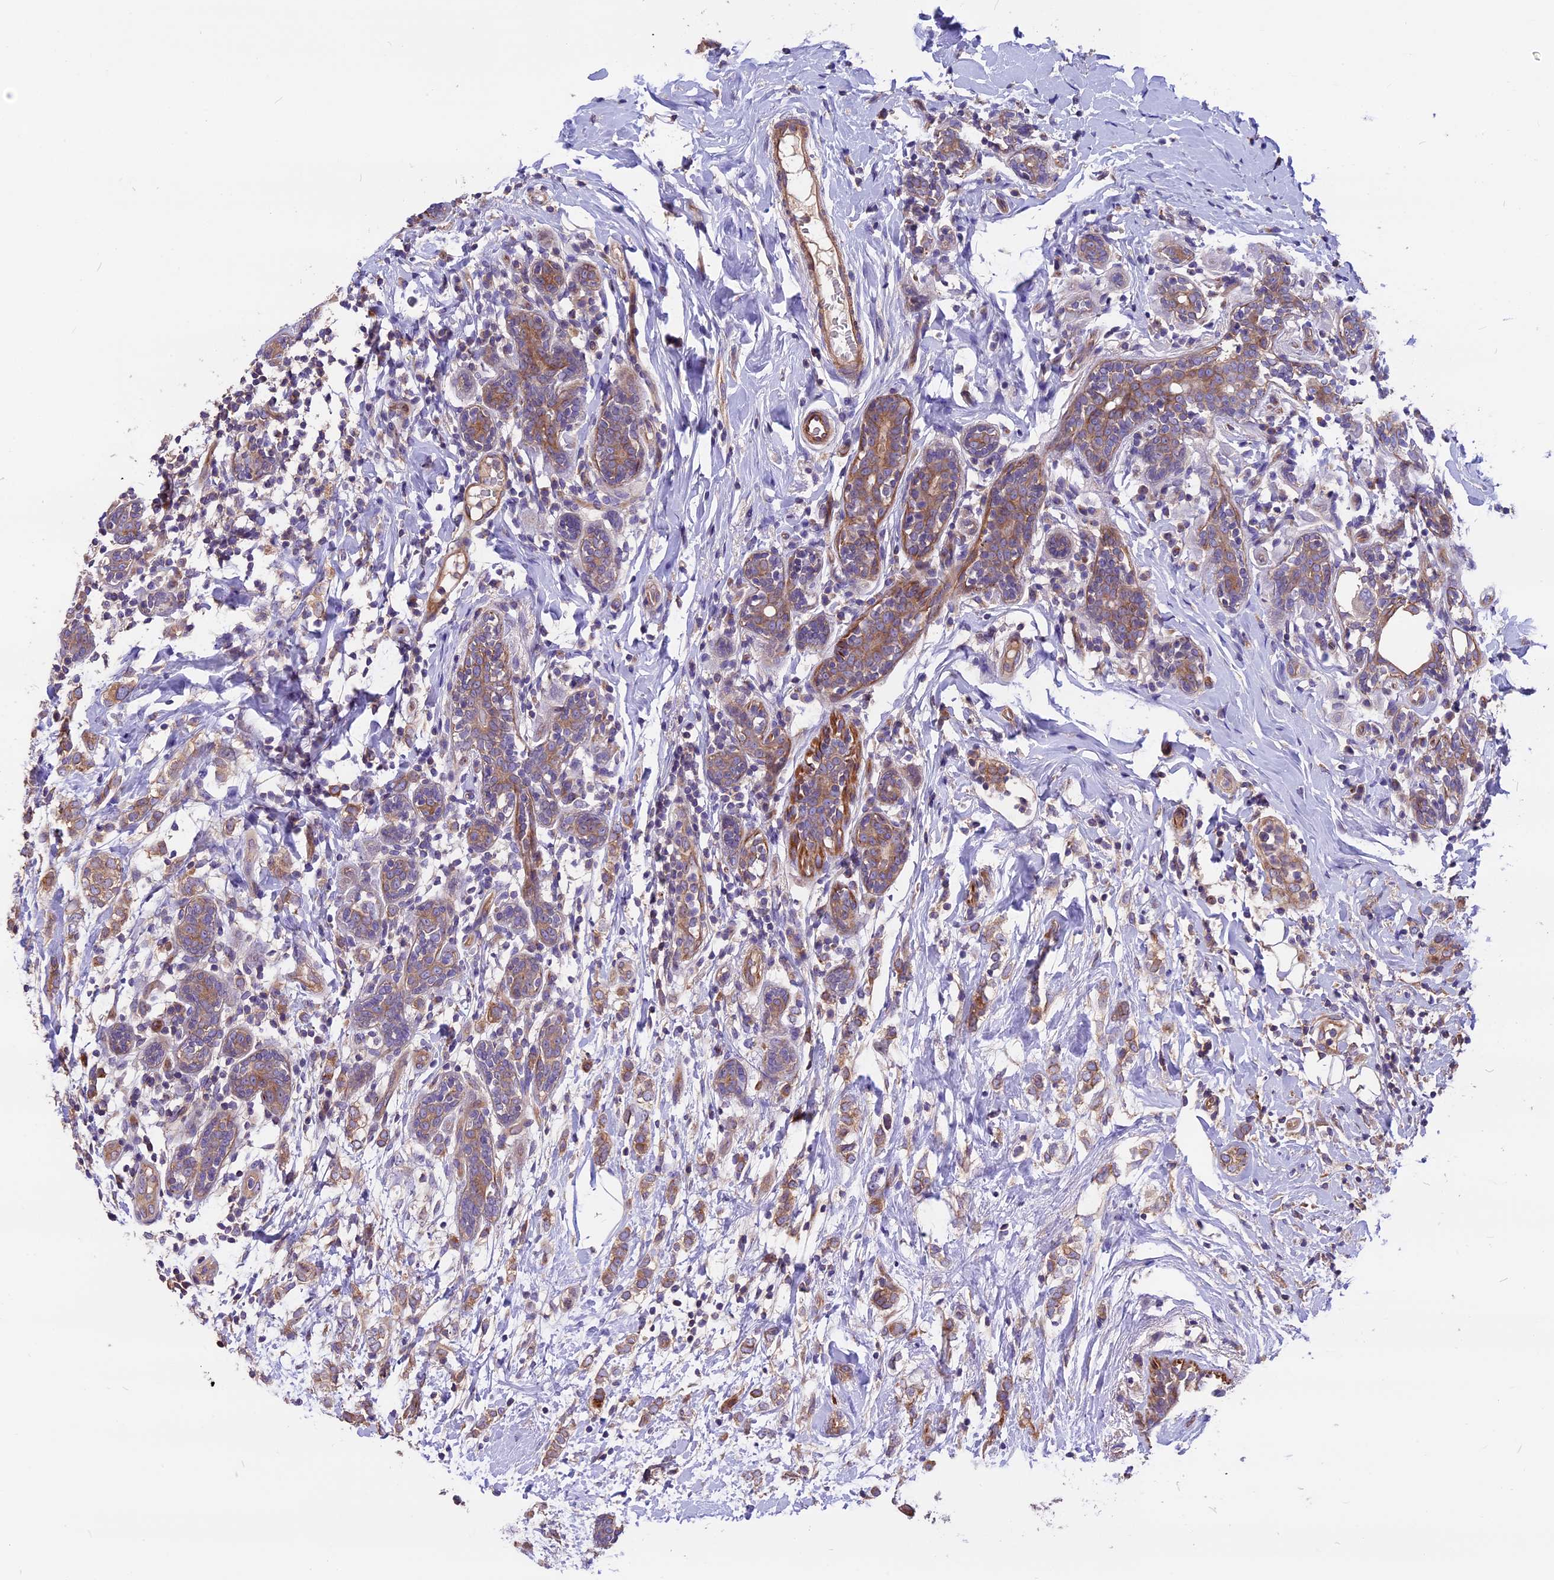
{"staining": {"intensity": "moderate", "quantity": ">75%", "location": "cytoplasmic/membranous"}, "tissue": "breast cancer", "cell_type": "Tumor cells", "image_type": "cancer", "snomed": [{"axis": "morphology", "description": "Normal tissue, NOS"}, {"axis": "morphology", "description": "Lobular carcinoma"}, {"axis": "topography", "description": "Breast"}], "caption": "This is an image of IHC staining of breast cancer, which shows moderate staining in the cytoplasmic/membranous of tumor cells.", "gene": "ANO3", "patient": {"sex": "female", "age": 47}}